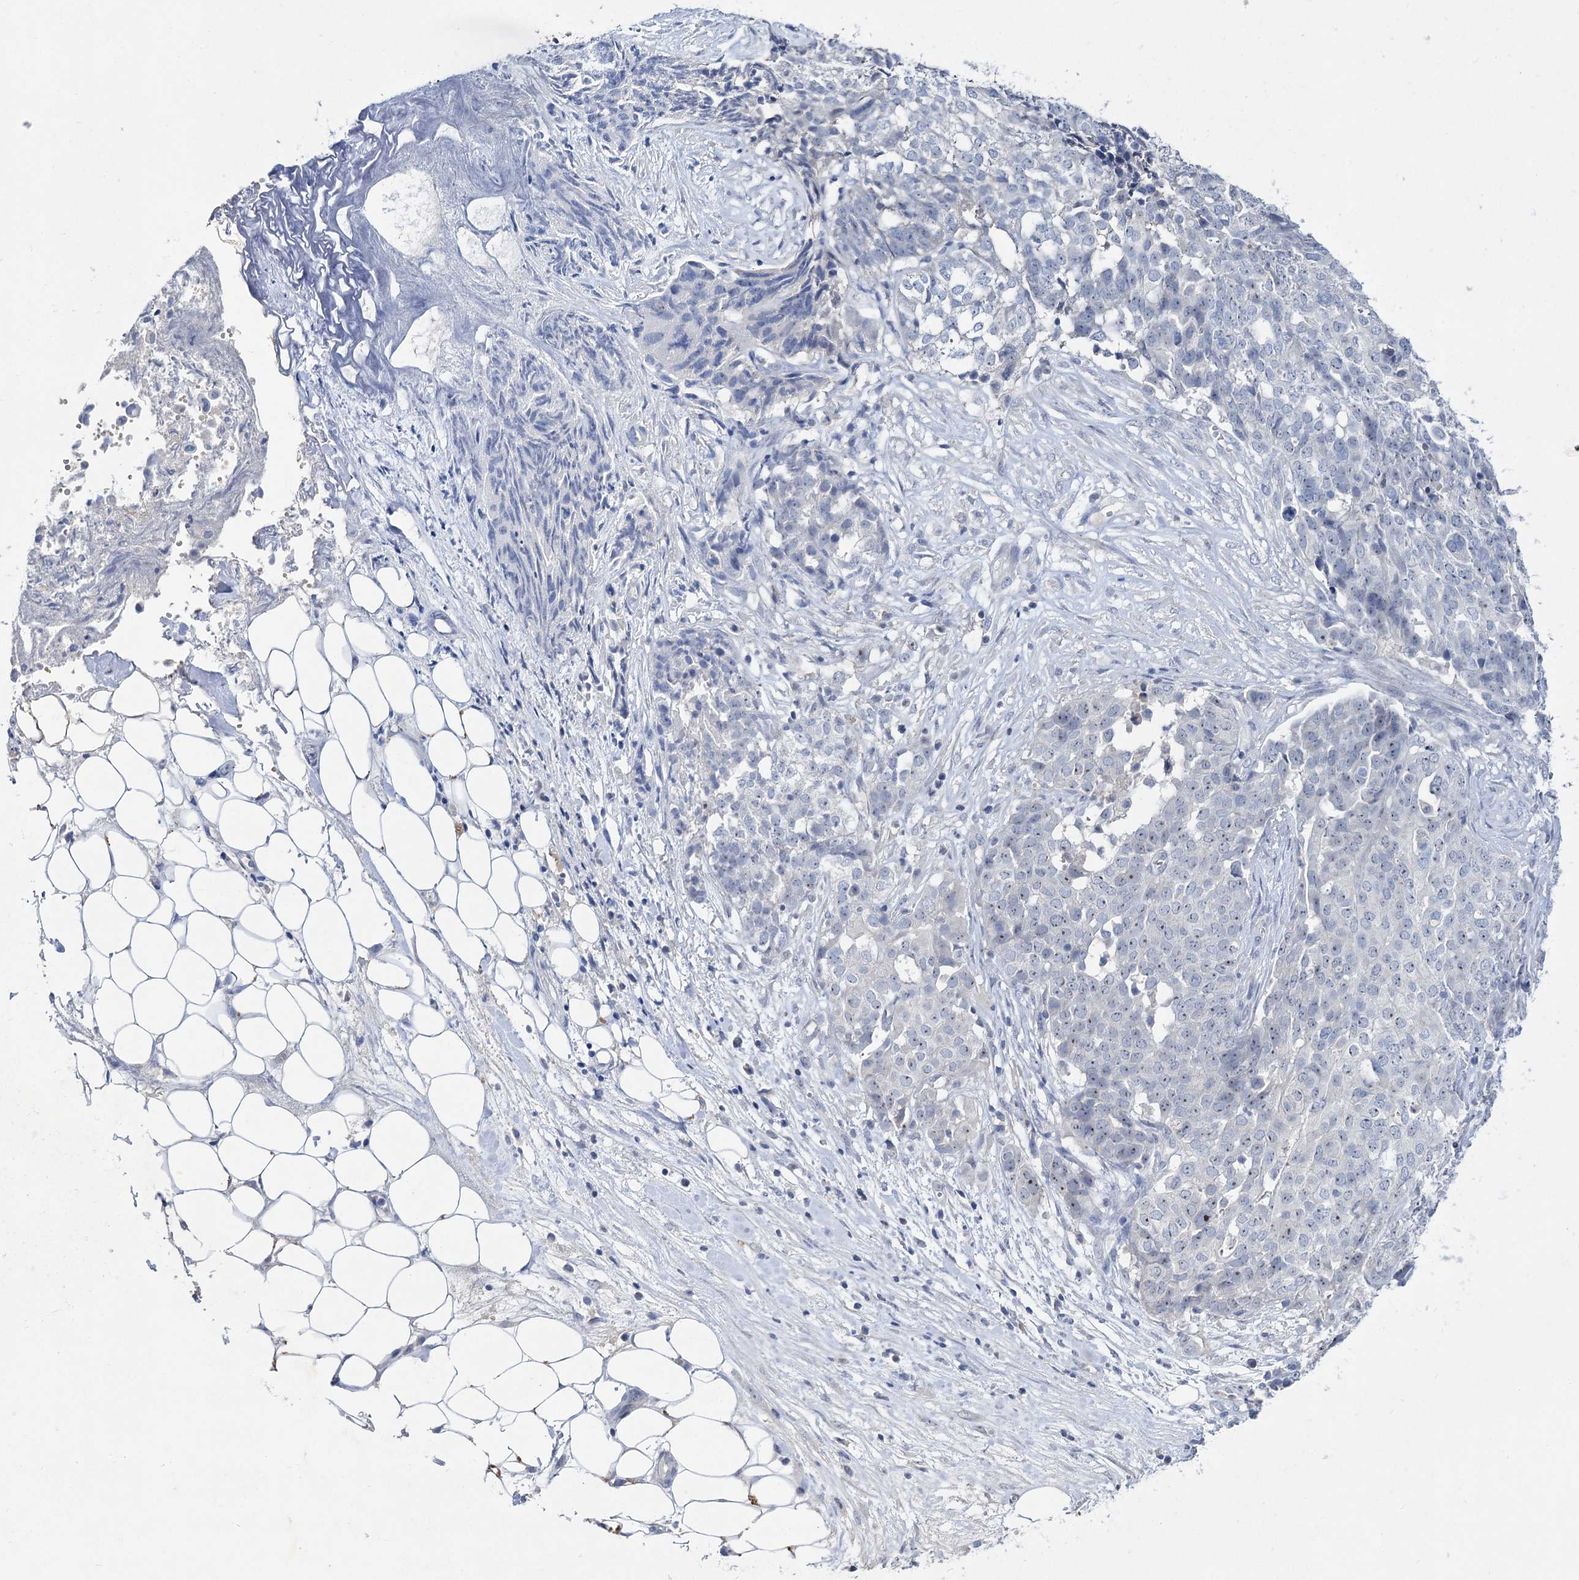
{"staining": {"intensity": "negative", "quantity": "none", "location": "none"}, "tissue": "ovarian cancer", "cell_type": "Tumor cells", "image_type": "cancer", "snomed": [{"axis": "morphology", "description": "Cystadenocarcinoma, serous, NOS"}, {"axis": "topography", "description": "Soft tissue"}, {"axis": "topography", "description": "Ovary"}], "caption": "A micrograph of human ovarian serous cystadenocarcinoma is negative for staining in tumor cells. The staining is performed using DAB (3,3'-diaminobenzidine) brown chromogen with nuclei counter-stained in using hematoxylin.", "gene": "ATP4A", "patient": {"sex": "female", "age": 57}}